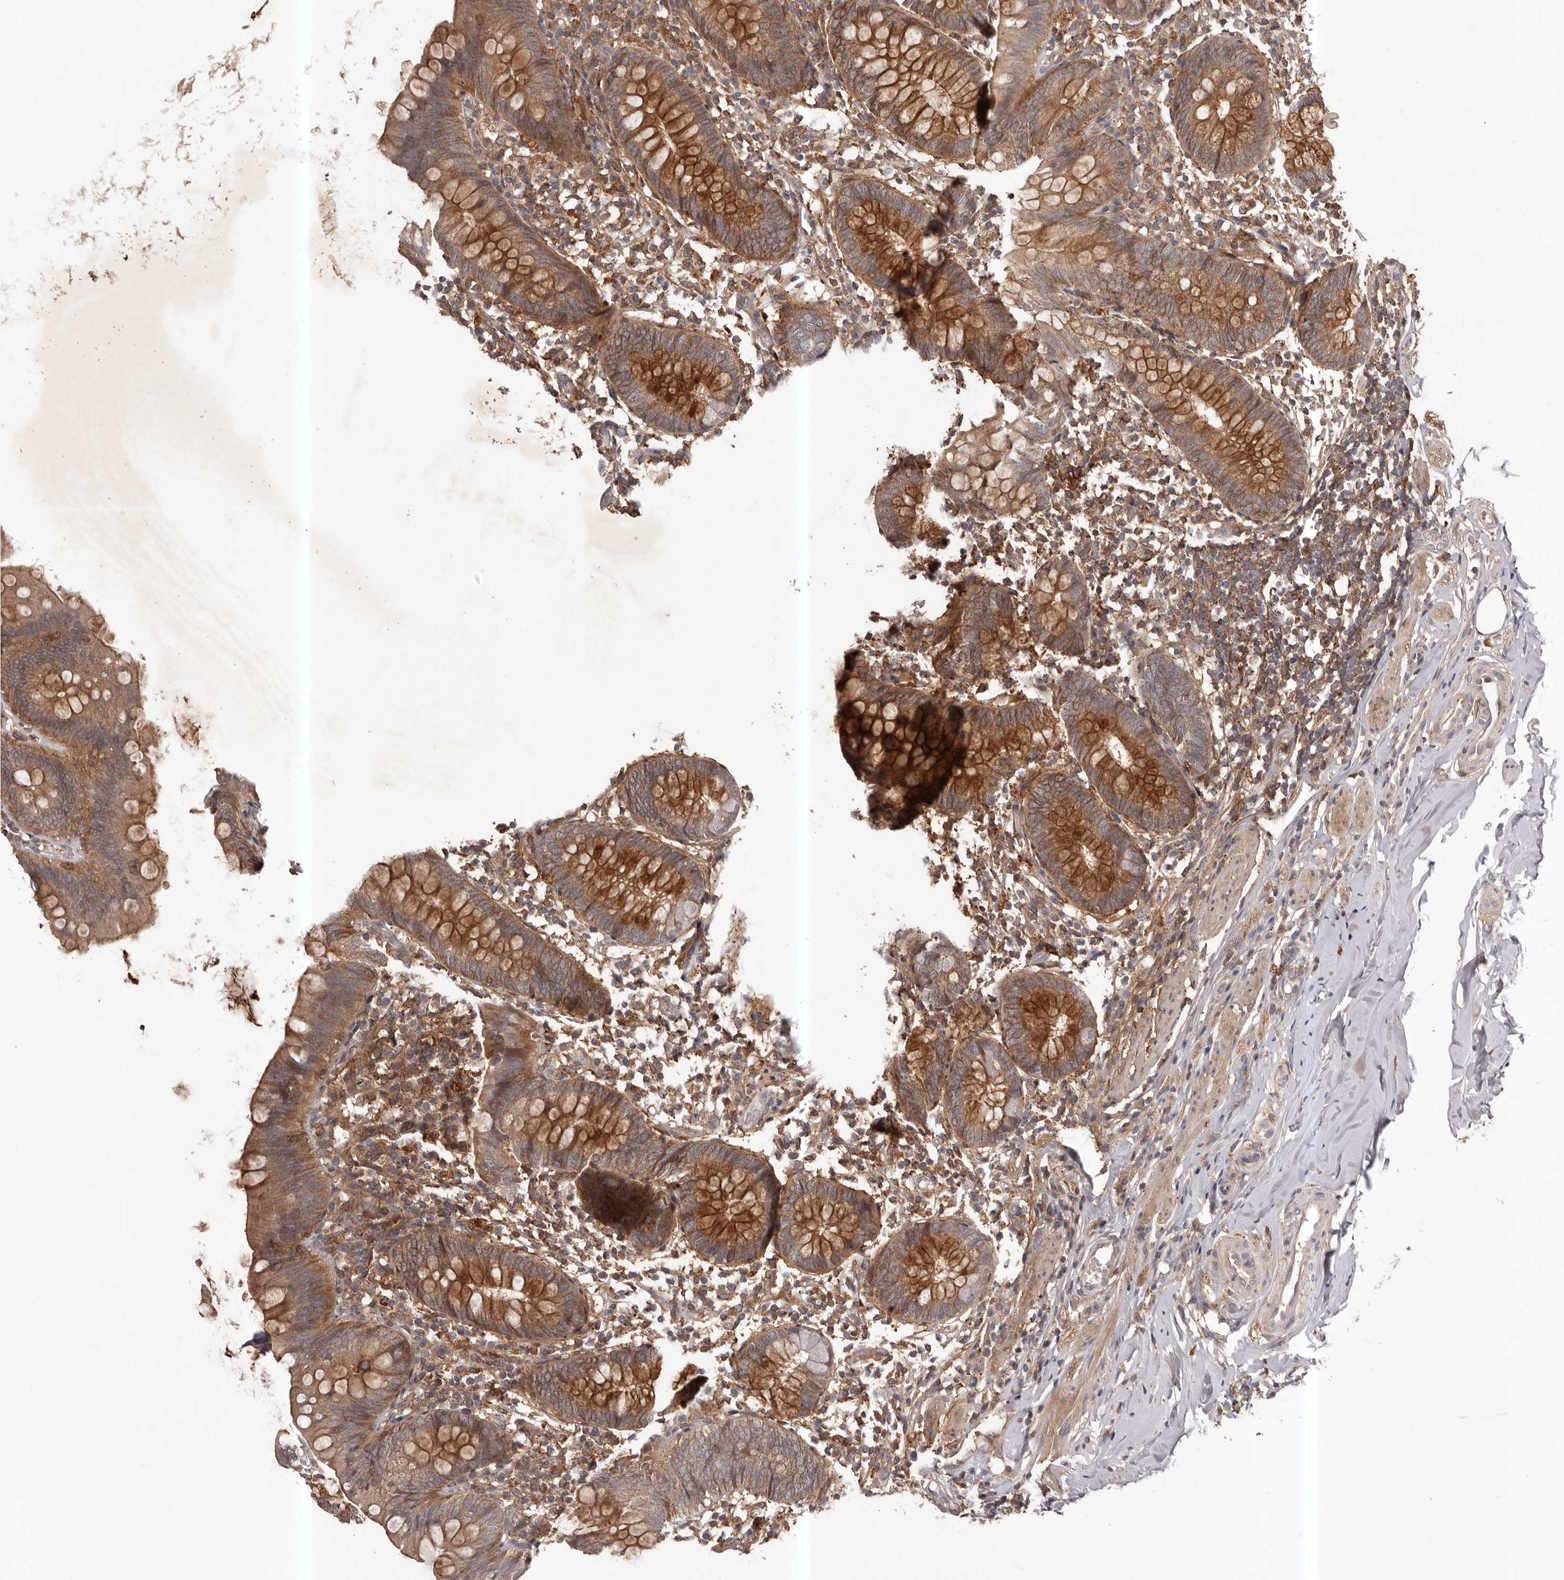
{"staining": {"intensity": "strong", "quantity": ">75%", "location": "cytoplasmic/membranous"}, "tissue": "appendix", "cell_type": "Glandular cells", "image_type": "normal", "snomed": [{"axis": "morphology", "description": "Normal tissue, NOS"}, {"axis": "topography", "description": "Appendix"}], "caption": "An IHC micrograph of benign tissue is shown. Protein staining in brown shows strong cytoplasmic/membranous positivity in appendix within glandular cells. (brown staining indicates protein expression, while blue staining denotes nuclei).", "gene": "GLIPR2", "patient": {"sex": "female", "age": 62}}